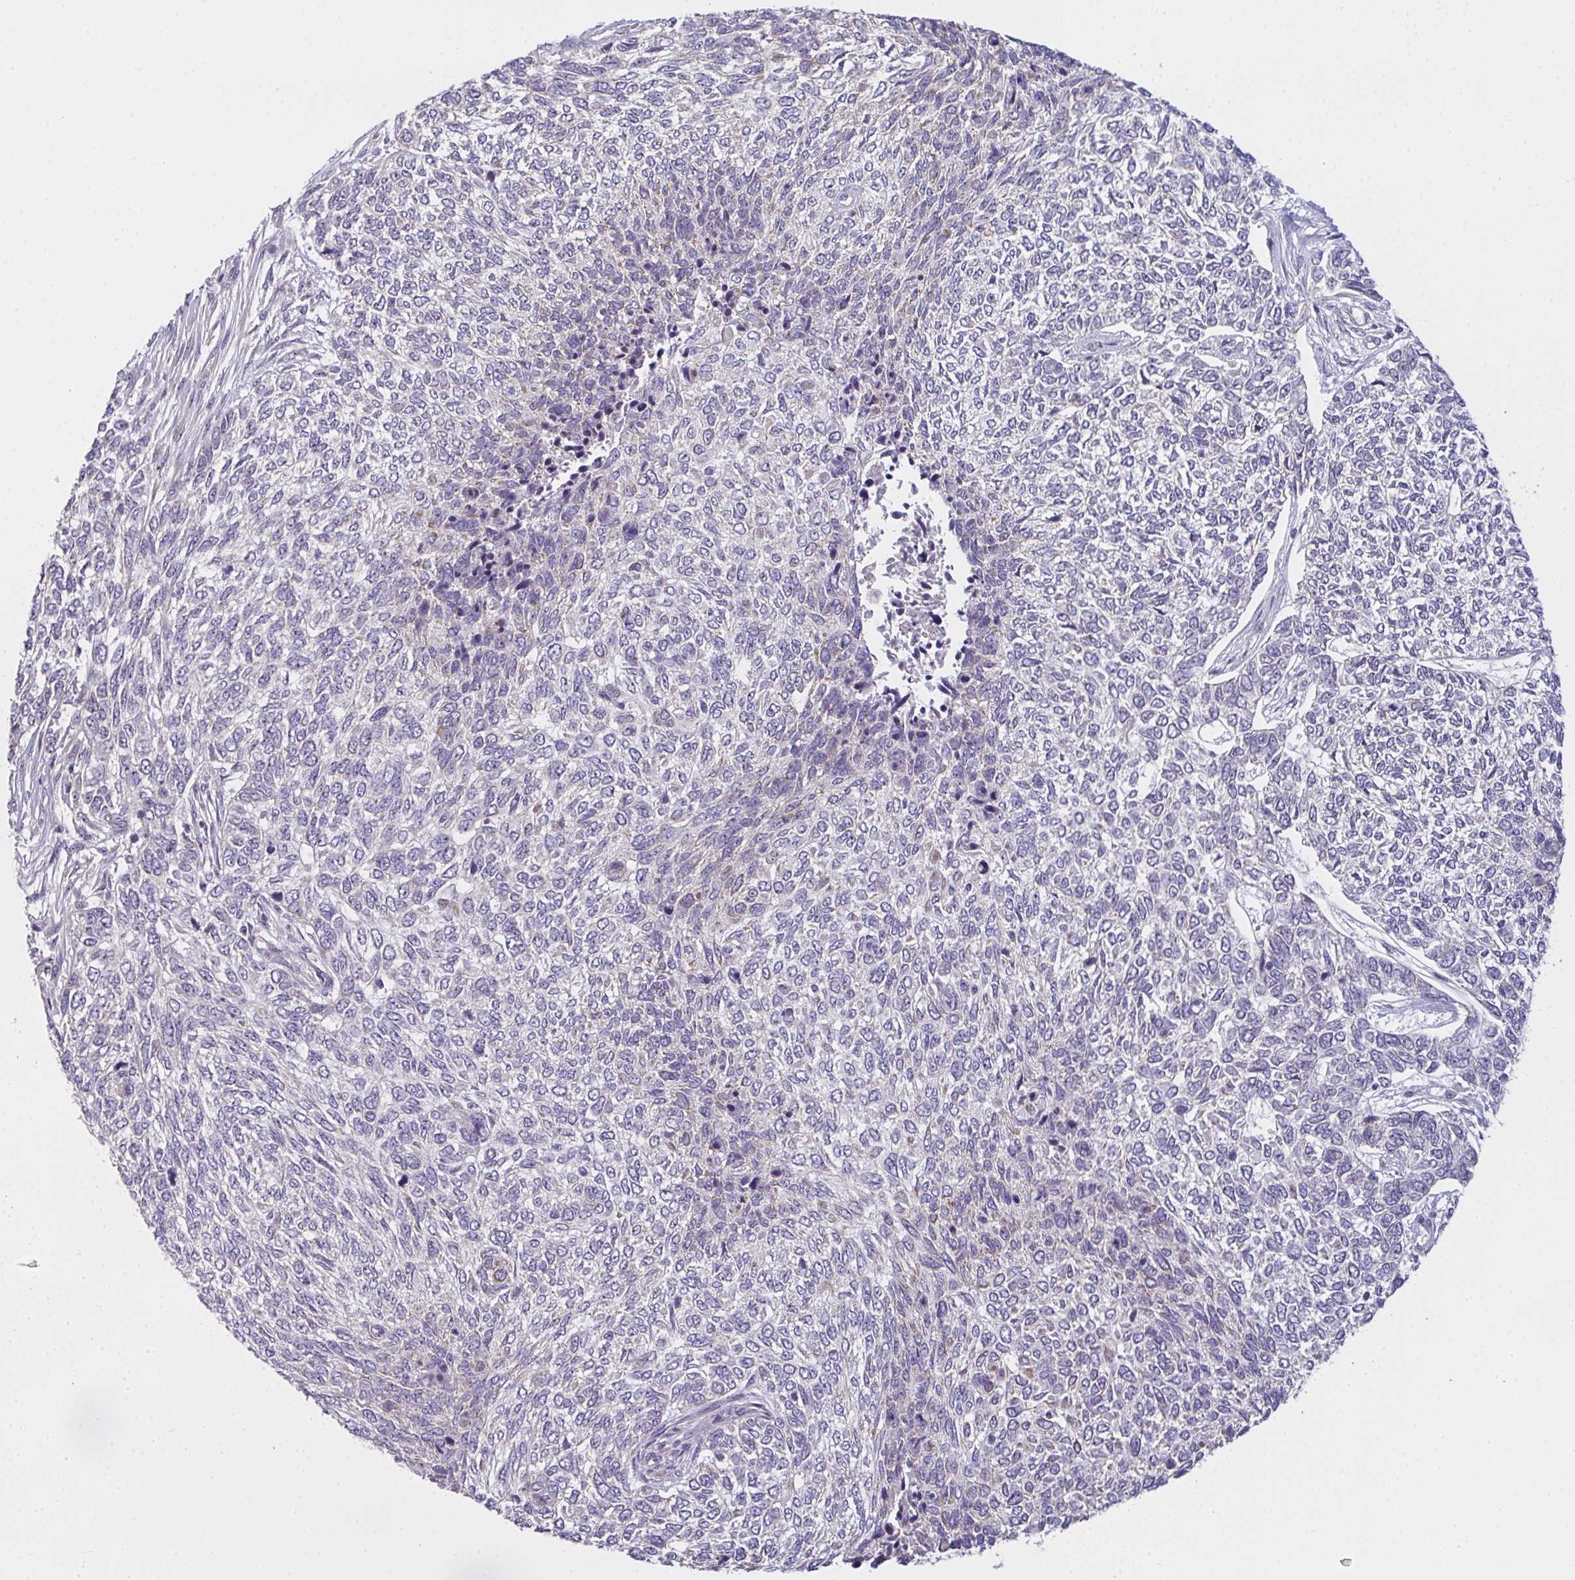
{"staining": {"intensity": "negative", "quantity": "none", "location": "none"}, "tissue": "skin cancer", "cell_type": "Tumor cells", "image_type": "cancer", "snomed": [{"axis": "morphology", "description": "Basal cell carcinoma"}, {"axis": "topography", "description": "Skin"}], "caption": "Immunohistochemical staining of human basal cell carcinoma (skin) exhibits no significant expression in tumor cells. The staining is performed using DAB brown chromogen with nuclei counter-stained in using hematoxylin.", "gene": "NT5C1A", "patient": {"sex": "female", "age": 65}}